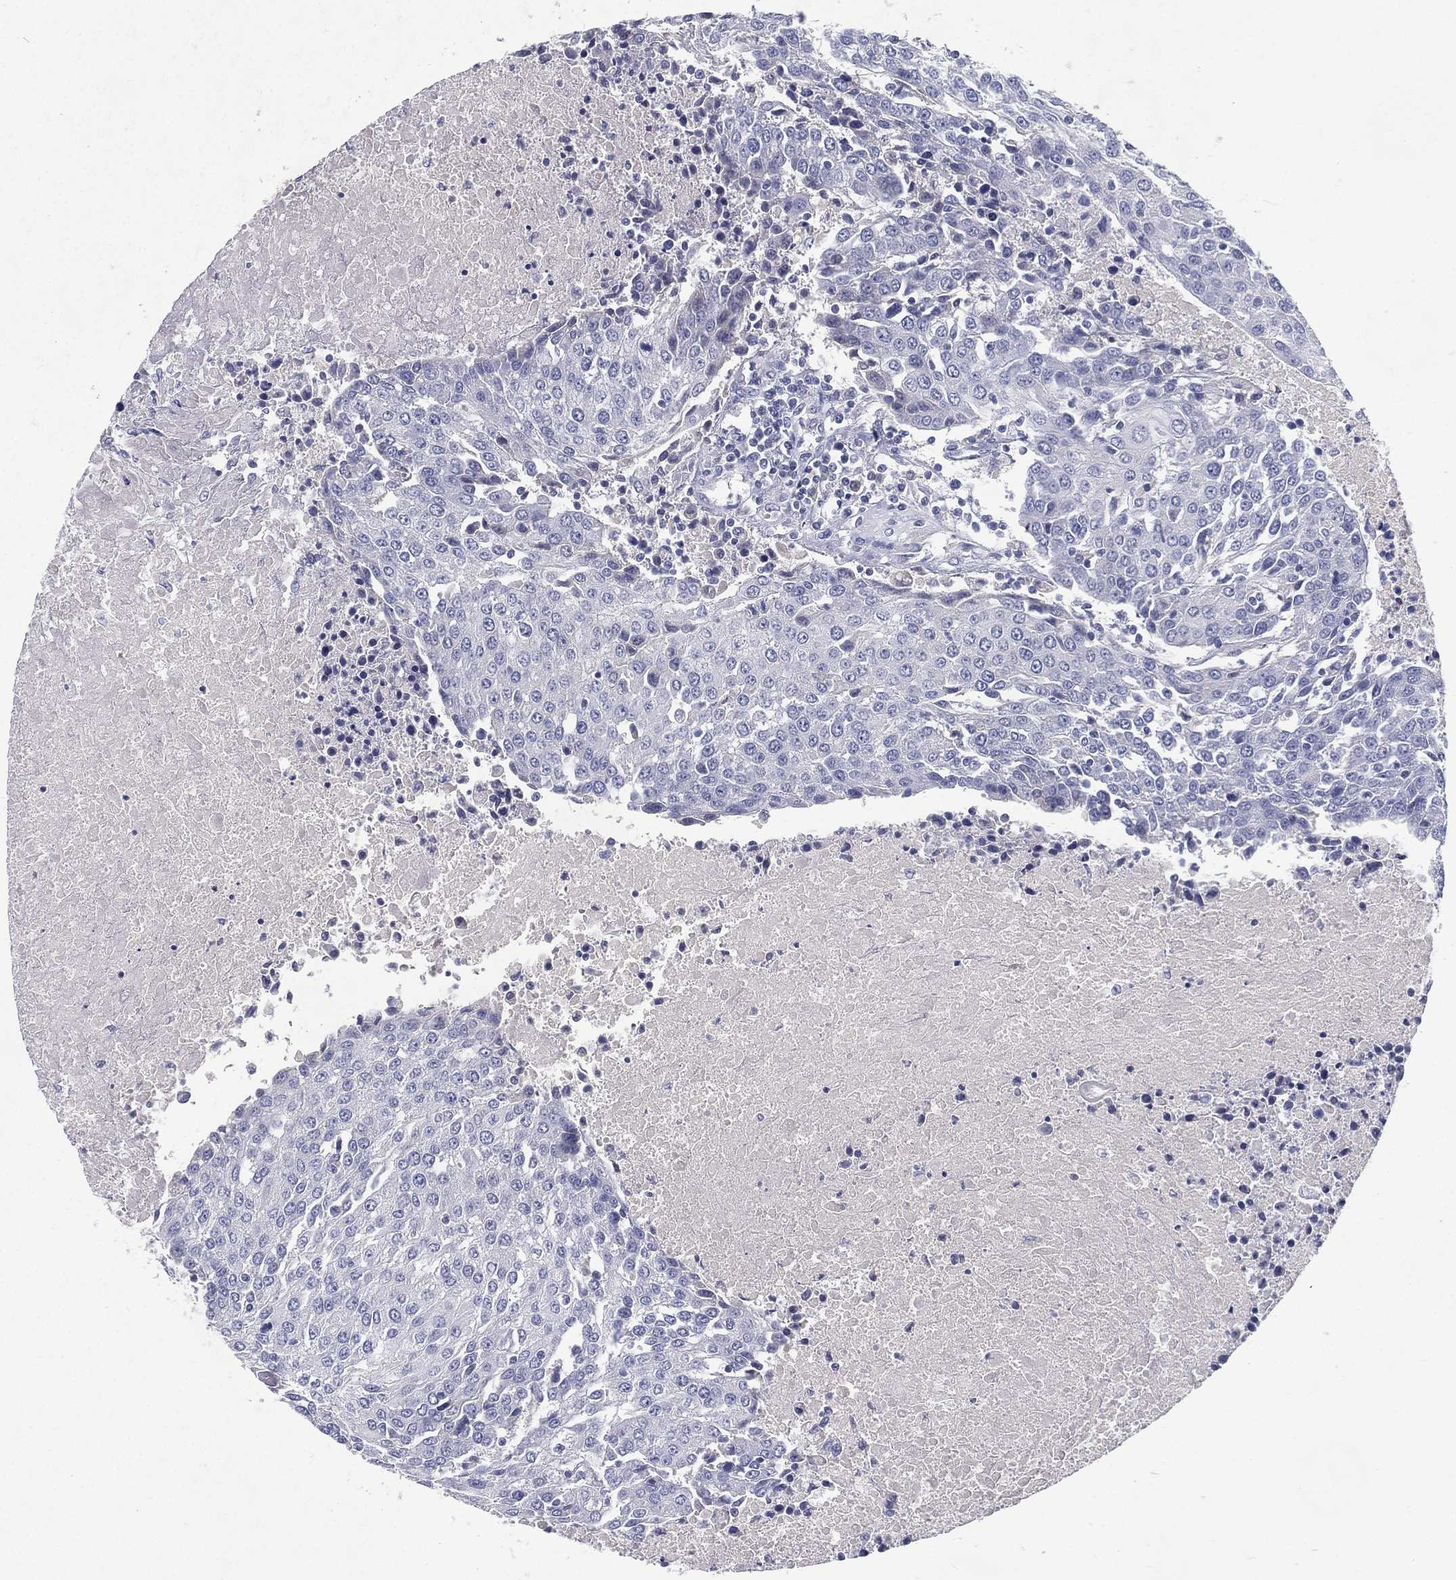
{"staining": {"intensity": "negative", "quantity": "none", "location": "none"}, "tissue": "urothelial cancer", "cell_type": "Tumor cells", "image_type": "cancer", "snomed": [{"axis": "morphology", "description": "Urothelial carcinoma, High grade"}, {"axis": "topography", "description": "Urinary bladder"}], "caption": "Tumor cells show no significant protein staining in urothelial cancer.", "gene": "RGS13", "patient": {"sex": "female", "age": 85}}